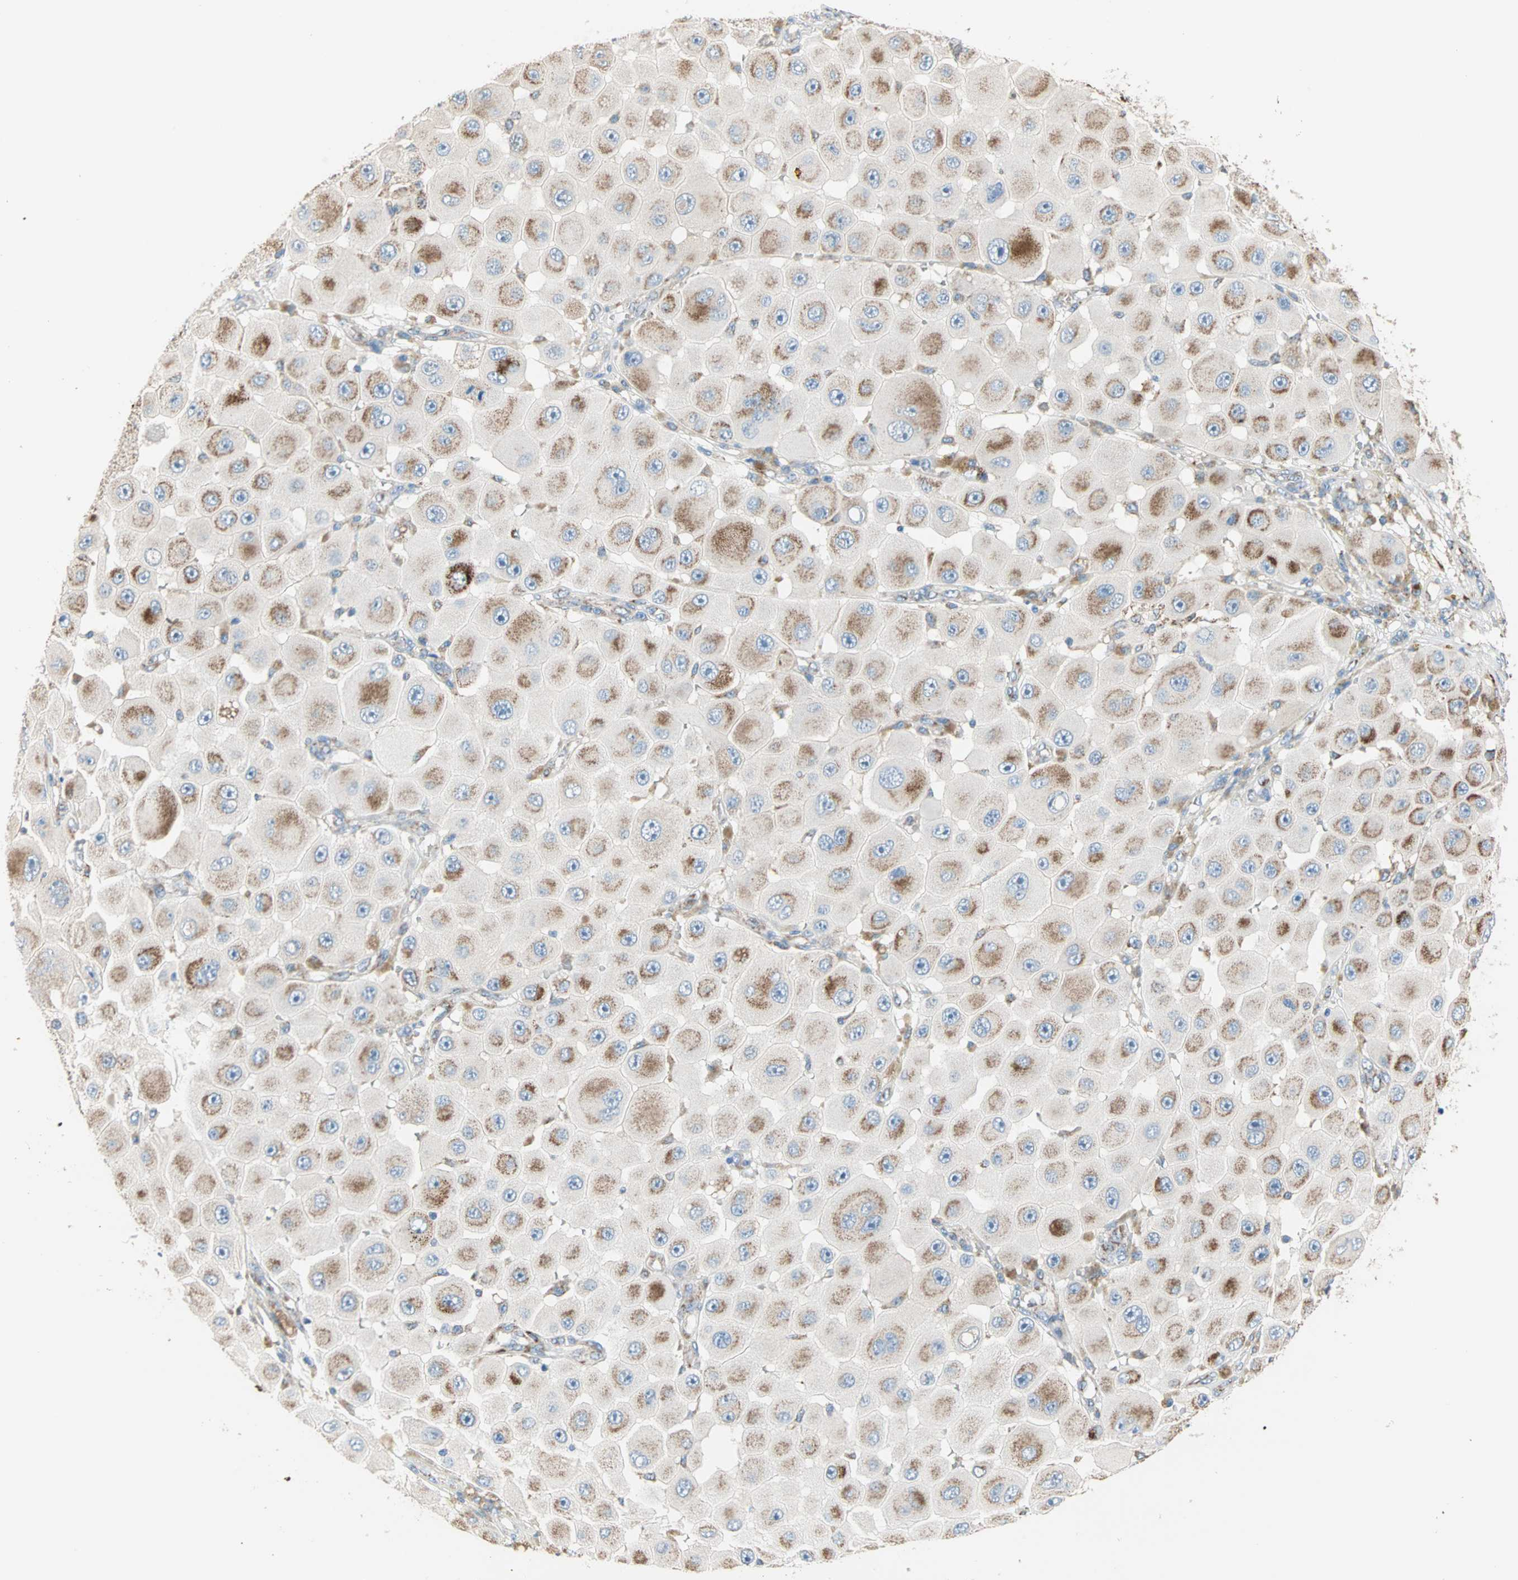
{"staining": {"intensity": "moderate", "quantity": ">75%", "location": "cytoplasmic/membranous"}, "tissue": "melanoma", "cell_type": "Tumor cells", "image_type": "cancer", "snomed": [{"axis": "morphology", "description": "Malignant melanoma, NOS"}, {"axis": "topography", "description": "Skin"}], "caption": "This is a histology image of immunohistochemistry staining of melanoma, which shows moderate staining in the cytoplasmic/membranous of tumor cells.", "gene": "TST", "patient": {"sex": "female", "age": 81}}